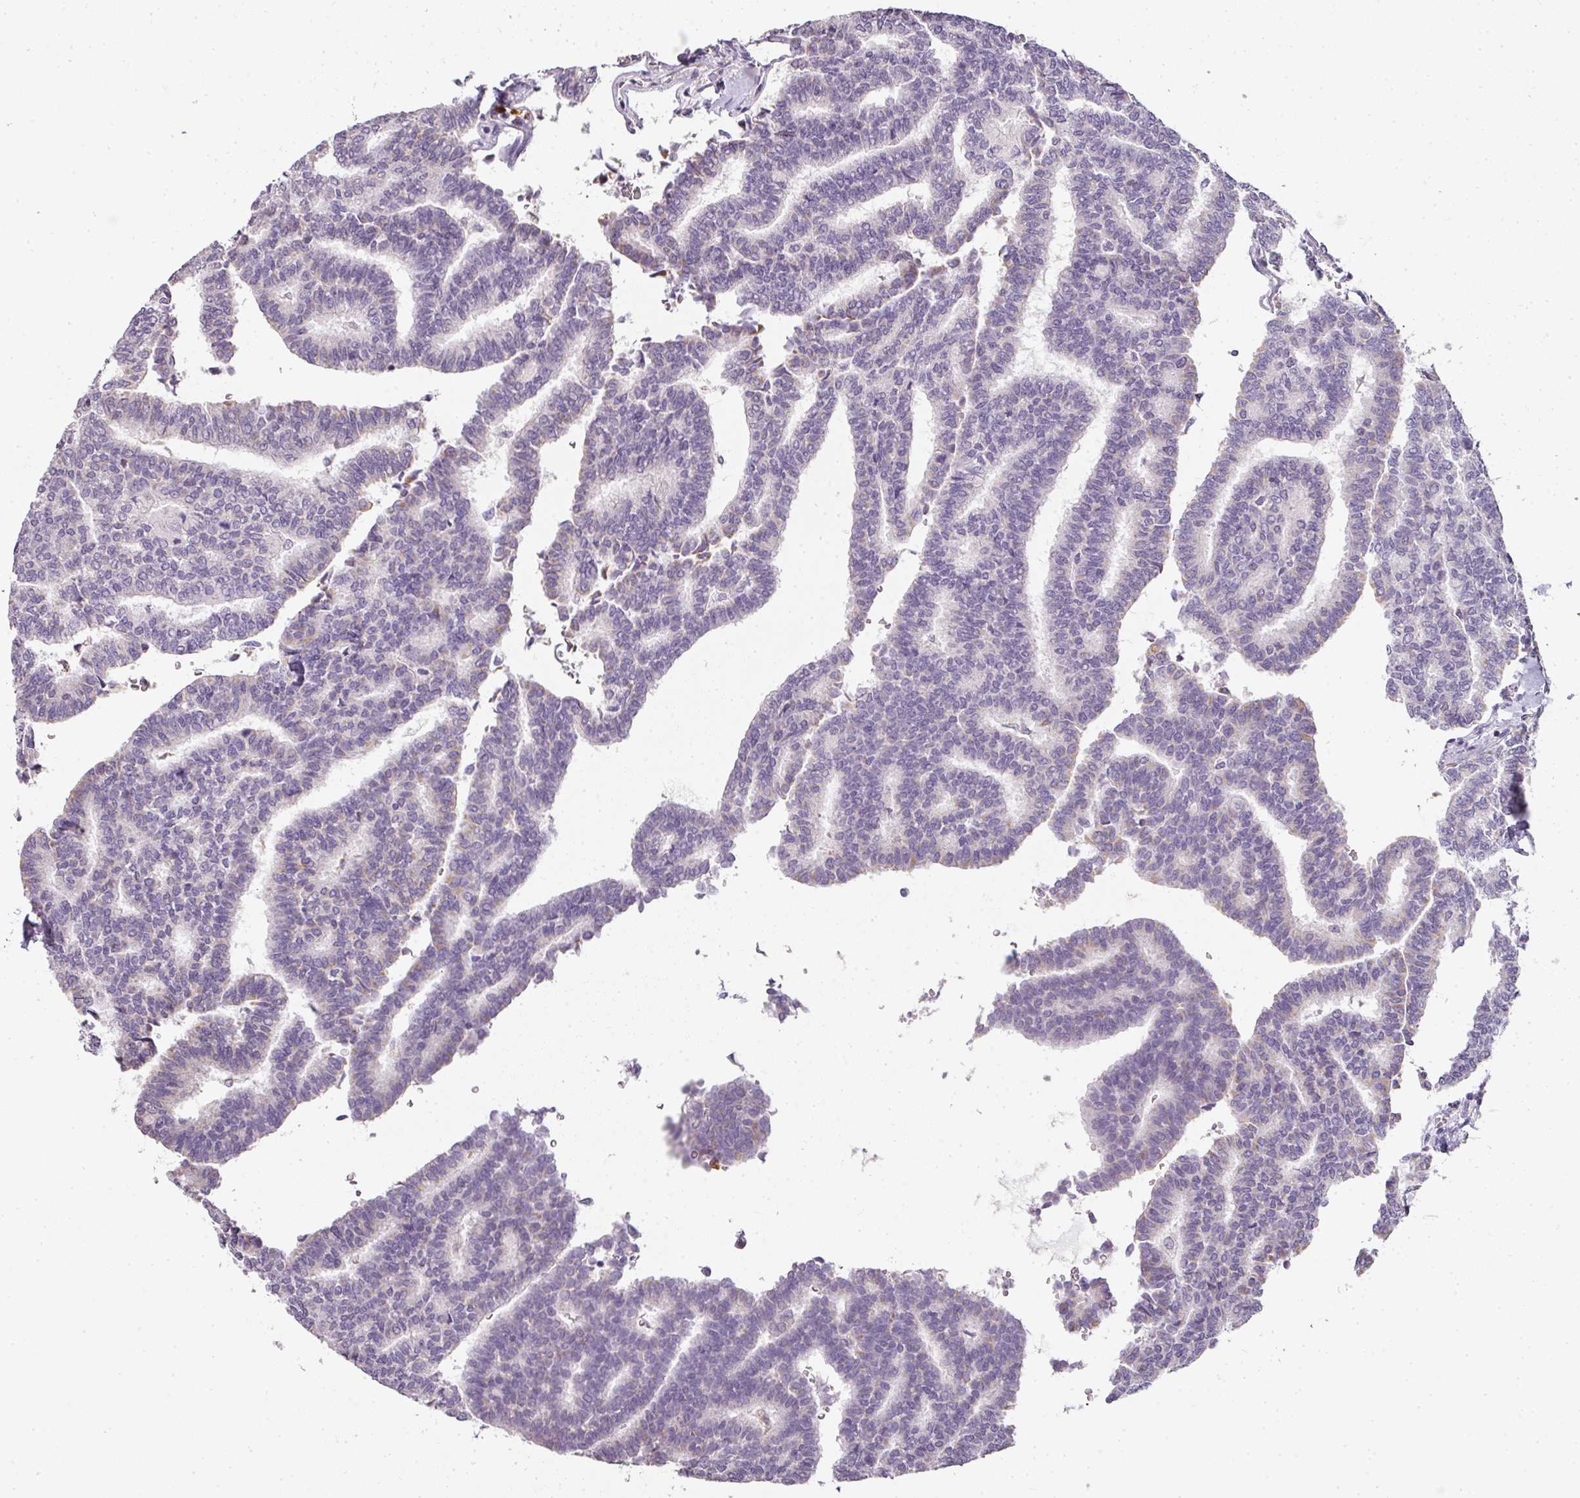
{"staining": {"intensity": "negative", "quantity": "none", "location": "none"}, "tissue": "thyroid cancer", "cell_type": "Tumor cells", "image_type": "cancer", "snomed": [{"axis": "morphology", "description": "Papillary adenocarcinoma, NOS"}, {"axis": "topography", "description": "Thyroid gland"}], "caption": "Immunohistochemistry (IHC) micrograph of neoplastic tissue: thyroid cancer (papillary adenocarcinoma) stained with DAB (3,3'-diaminobenzidine) exhibits no significant protein expression in tumor cells. (DAB (3,3'-diaminobenzidine) immunohistochemistry with hematoxylin counter stain).", "gene": "CAMP", "patient": {"sex": "female", "age": 35}}